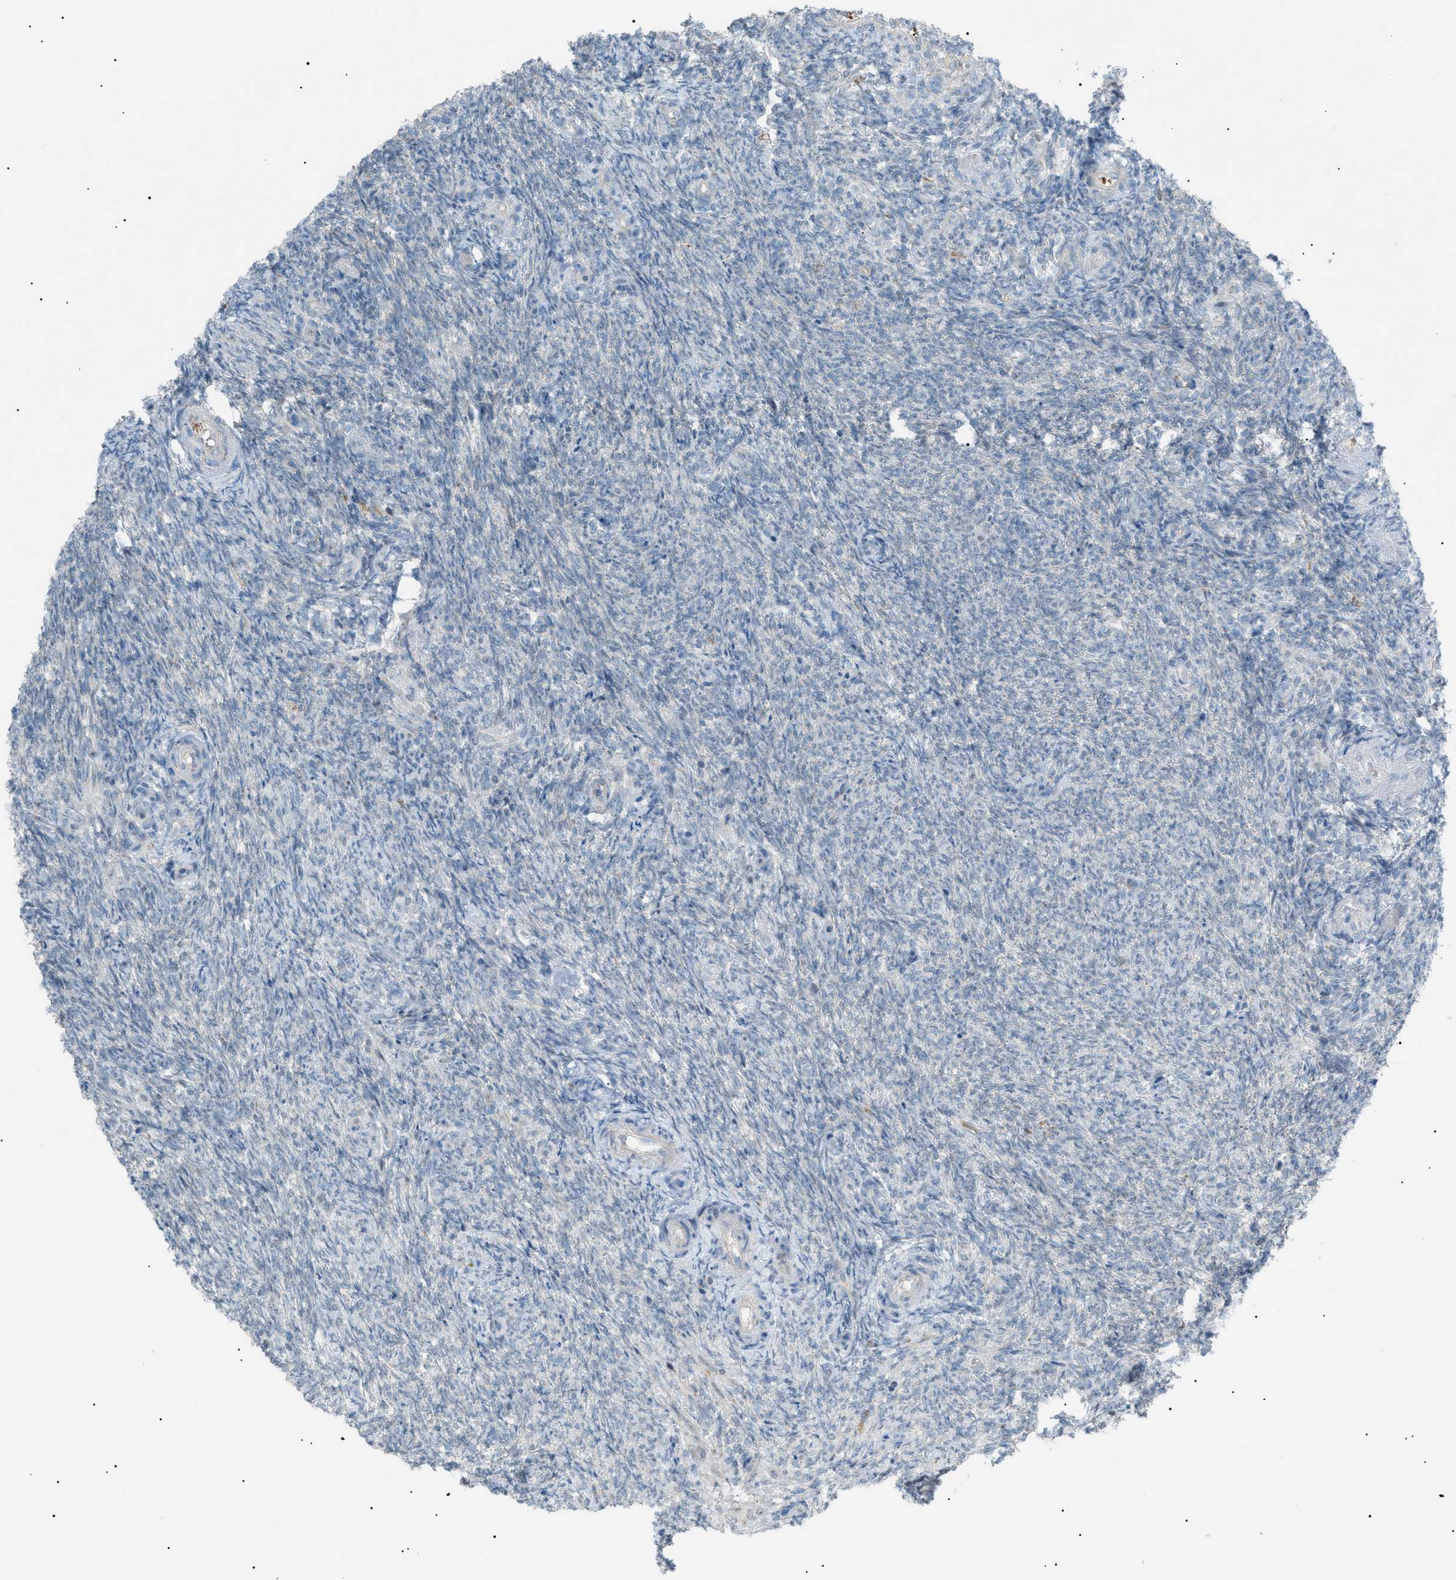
{"staining": {"intensity": "moderate", "quantity": ">75%", "location": "cytoplasmic/membranous"}, "tissue": "ovary", "cell_type": "Follicle cells", "image_type": "normal", "snomed": [{"axis": "morphology", "description": "Normal tissue, NOS"}, {"axis": "topography", "description": "Ovary"}], "caption": "The immunohistochemical stain highlights moderate cytoplasmic/membranous staining in follicle cells of benign ovary. (Brightfield microscopy of DAB IHC at high magnification).", "gene": "ZNF516", "patient": {"sex": "female", "age": 41}}